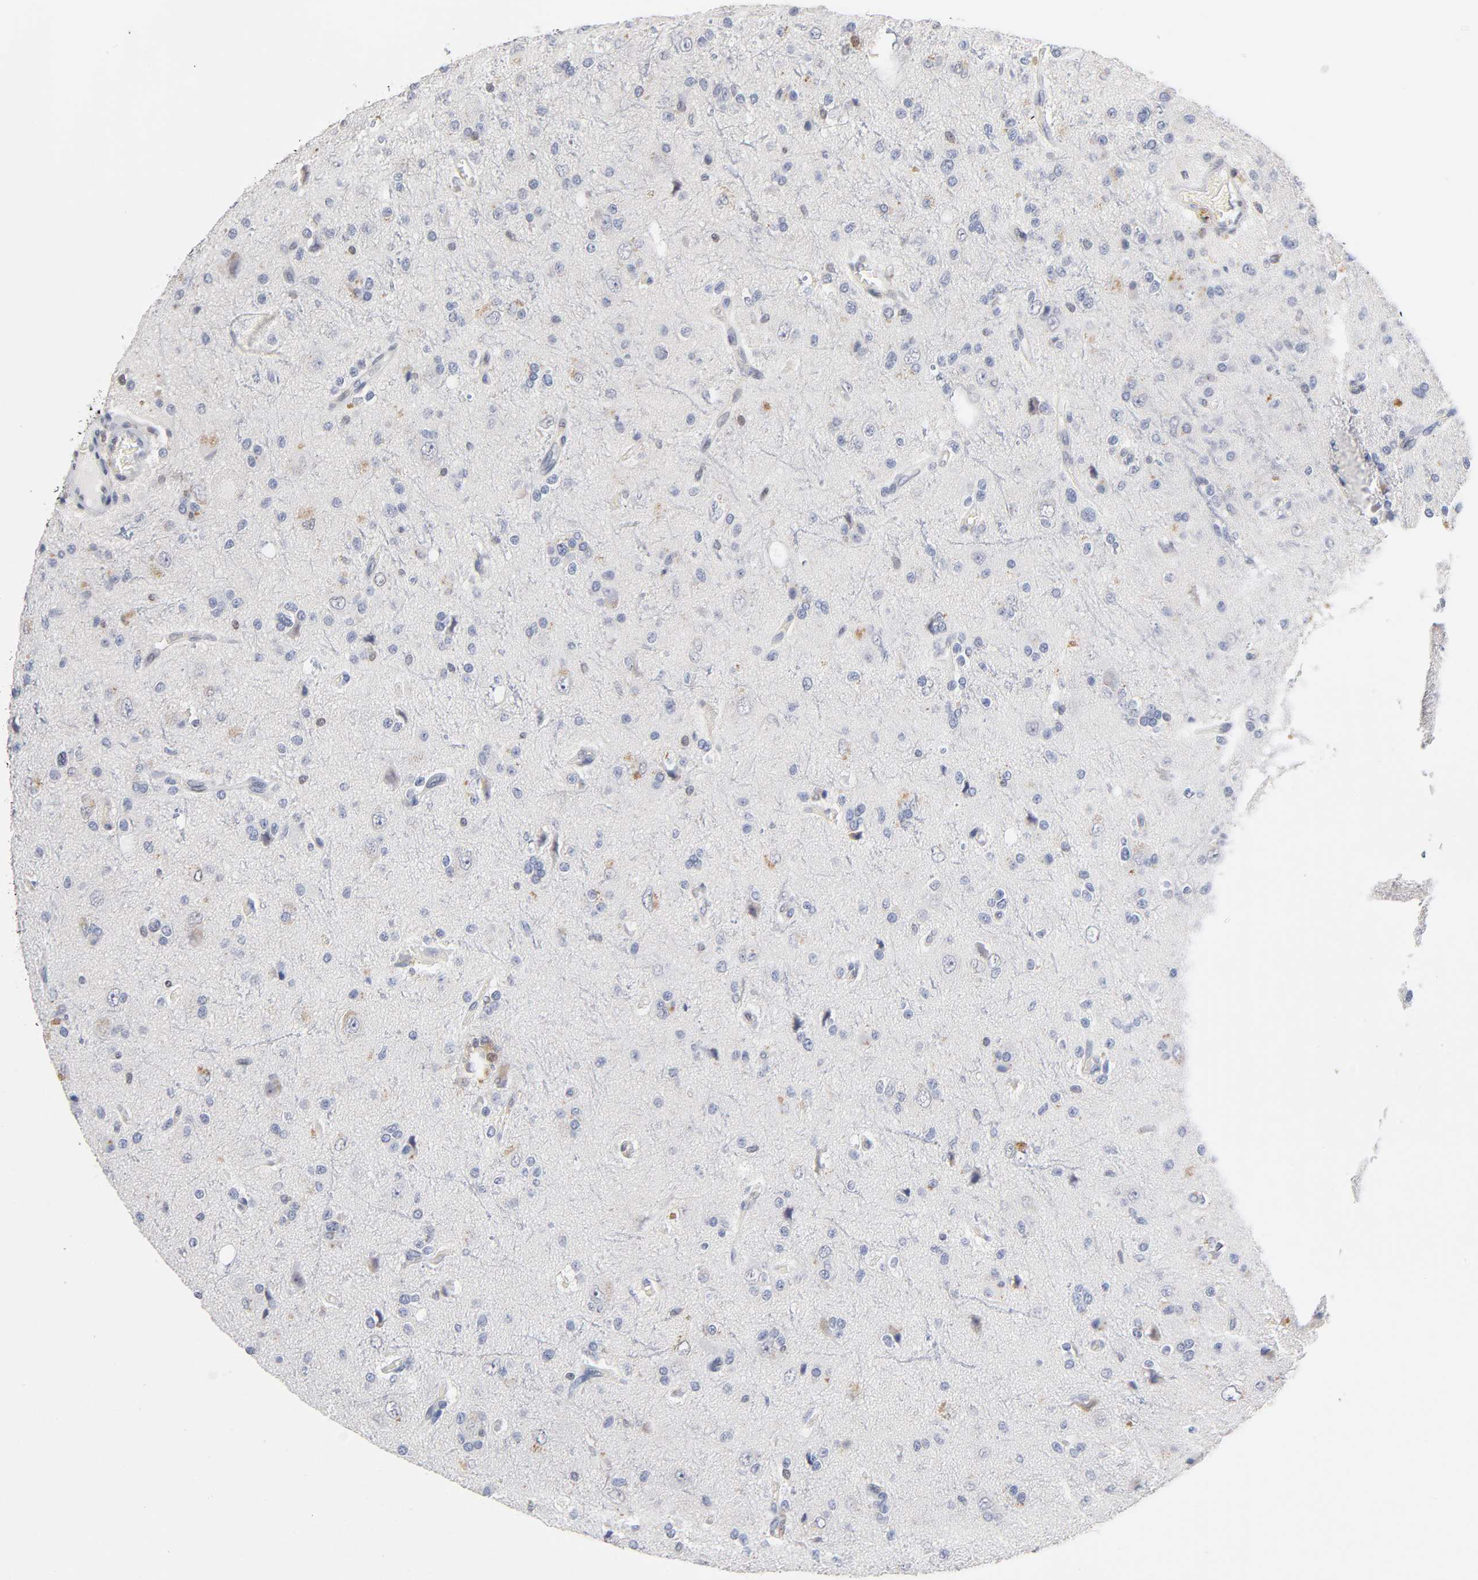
{"staining": {"intensity": "moderate", "quantity": "<25%", "location": "nuclear"}, "tissue": "glioma", "cell_type": "Tumor cells", "image_type": "cancer", "snomed": [{"axis": "morphology", "description": "Glioma, malignant, High grade"}, {"axis": "topography", "description": "Brain"}], "caption": "Glioma stained with a brown dye displays moderate nuclear positive positivity in approximately <25% of tumor cells.", "gene": "NFATC1", "patient": {"sex": "male", "age": 47}}